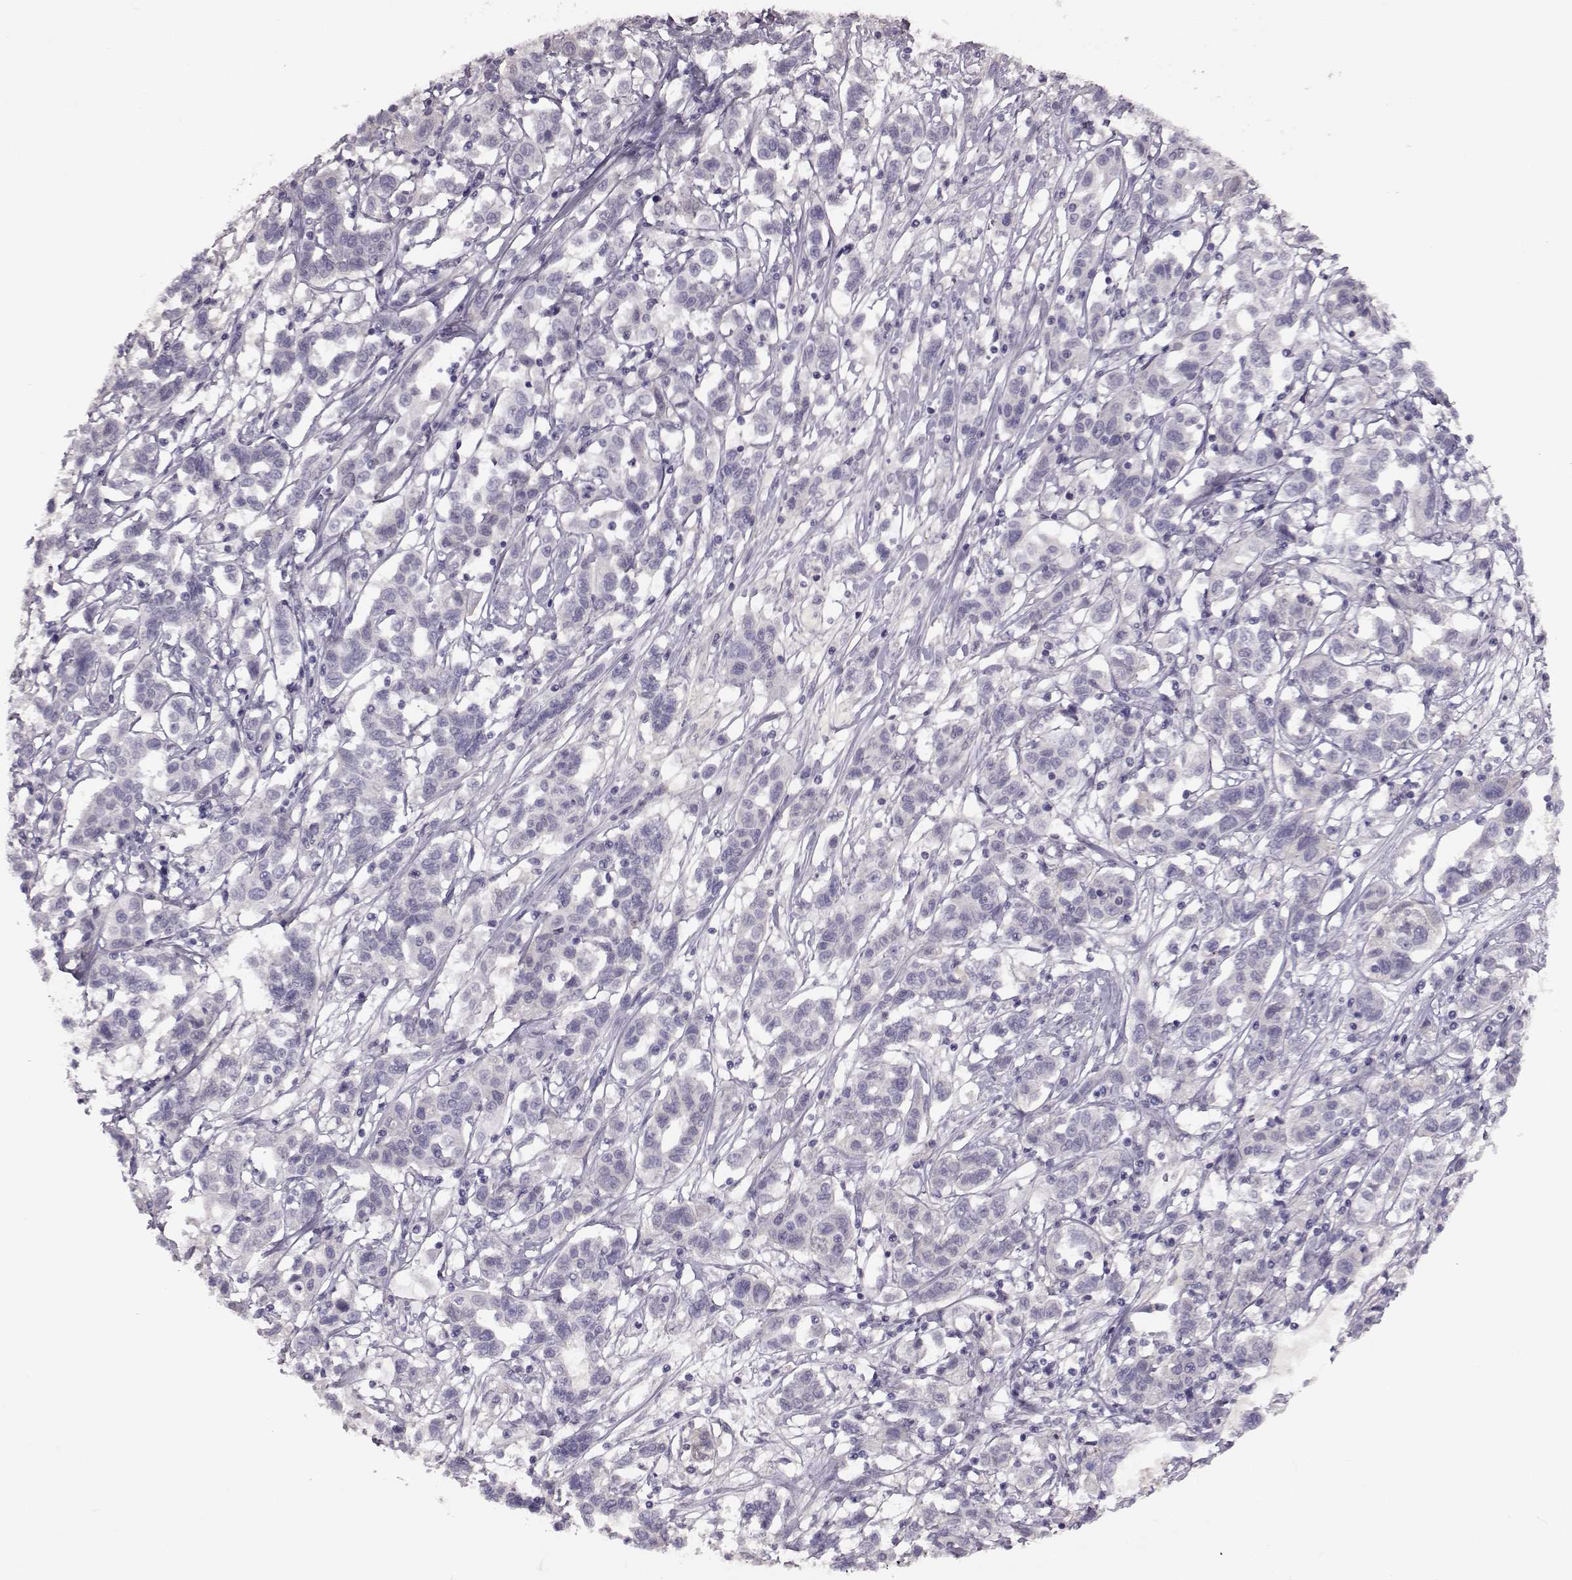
{"staining": {"intensity": "negative", "quantity": "none", "location": "none"}, "tissue": "liver cancer", "cell_type": "Tumor cells", "image_type": "cancer", "snomed": [{"axis": "morphology", "description": "Adenocarcinoma, NOS"}, {"axis": "morphology", "description": "Cholangiocarcinoma"}, {"axis": "topography", "description": "Liver"}], "caption": "High magnification brightfield microscopy of liver cancer stained with DAB (3,3'-diaminobenzidine) (brown) and counterstained with hematoxylin (blue): tumor cells show no significant expression. The staining is performed using DAB brown chromogen with nuclei counter-stained in using hematoxylin.", "gene": "SPAG17", "patient": {"sex": "male", "age": 64}}